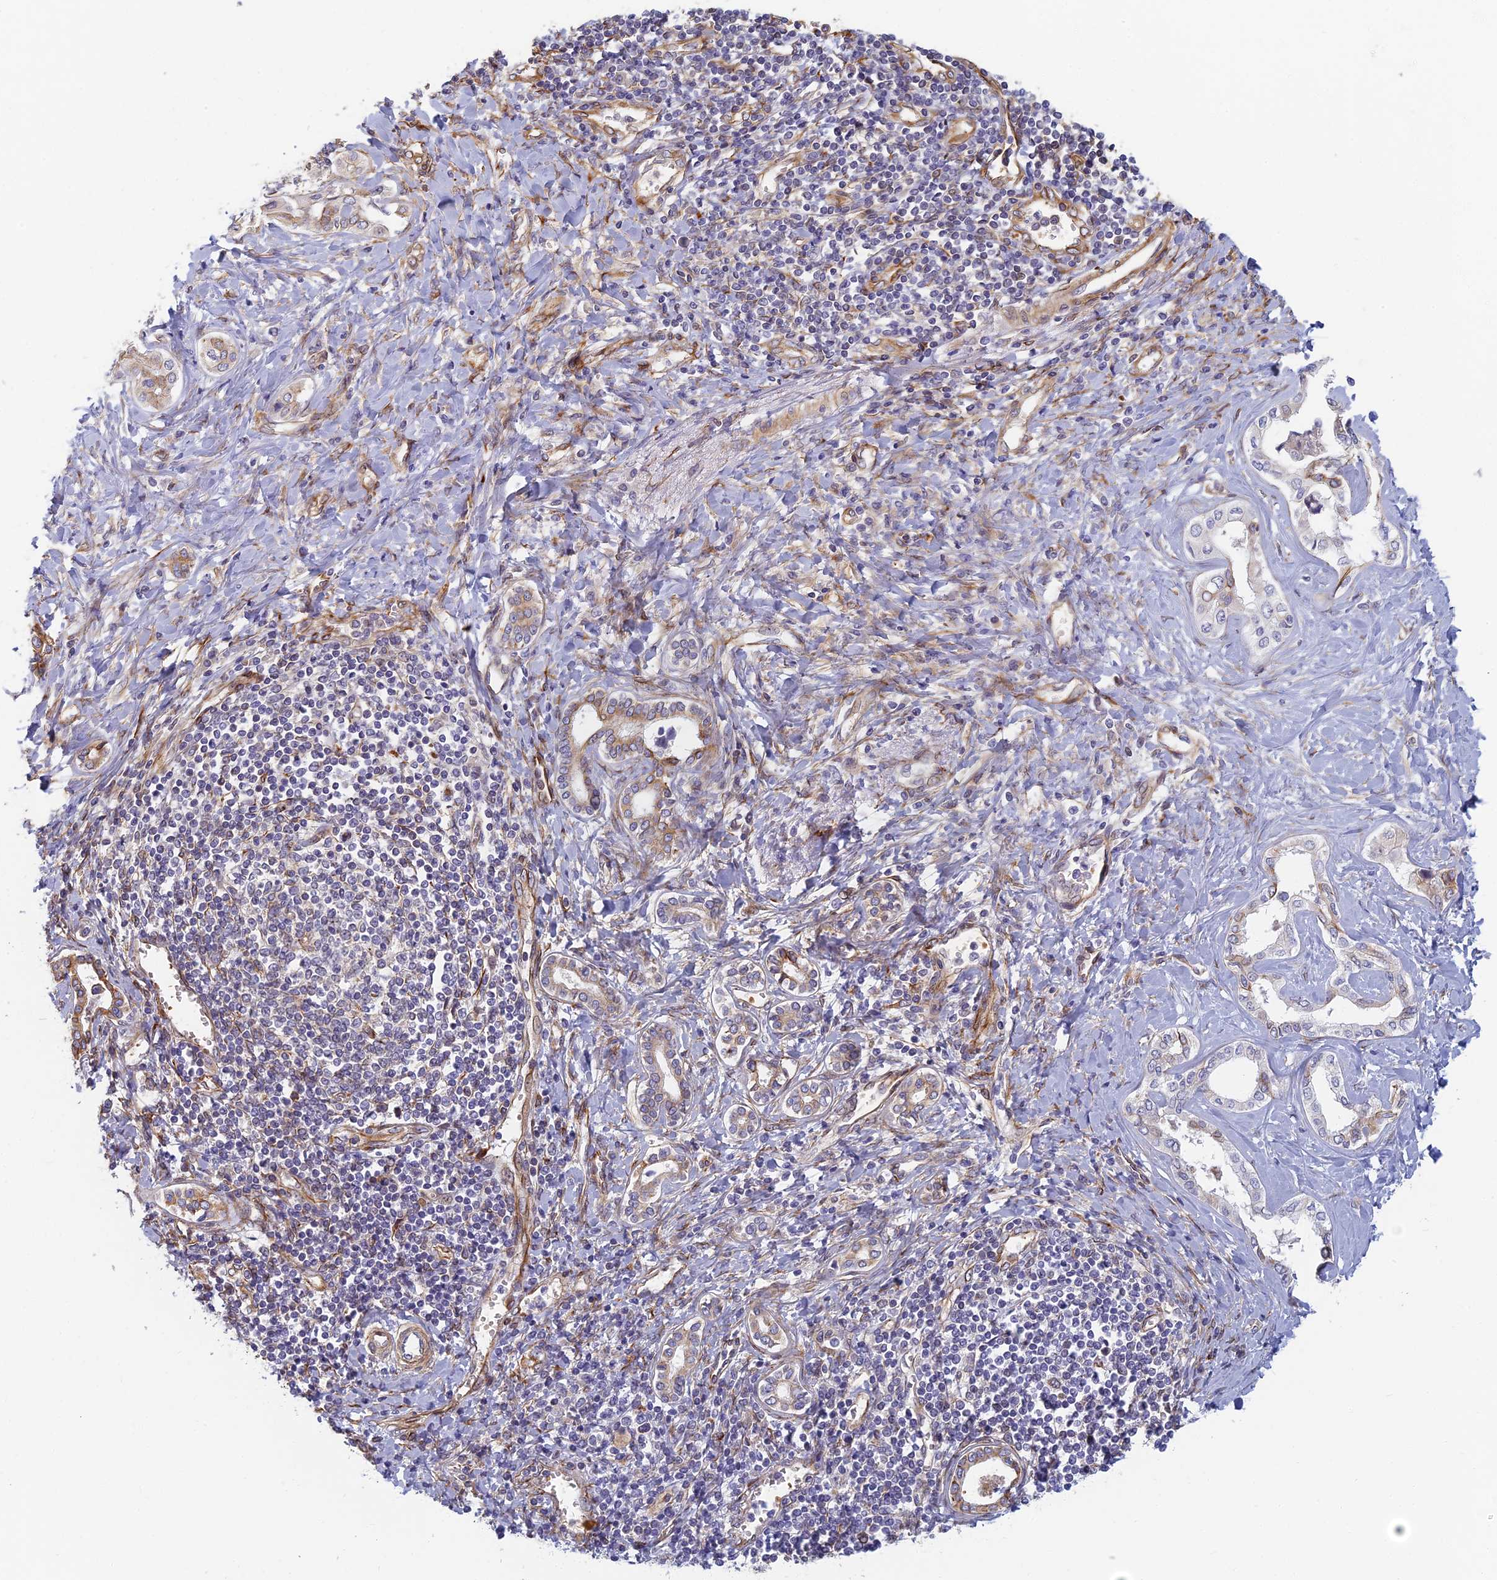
{"staining": {"intensity": "weak", "quantity": "<25%", "location": "cytoplasmic/membranous"}, "tissue": "liver cancer", "cell_type": "Tumor cells", "image_type": "cancer", "snomed": [{"axis": "morphology", "description": "Cholangiocarcinoma"}, {"axis": "topography", "description": "Liver"}], "caption": "Immunohistochemistry of human liver cancer (cholangiocarcinoma) reveals no expression in tumor cells.", "gene": "ABCB10", "patient": {"sex": "female", "age": 77}}